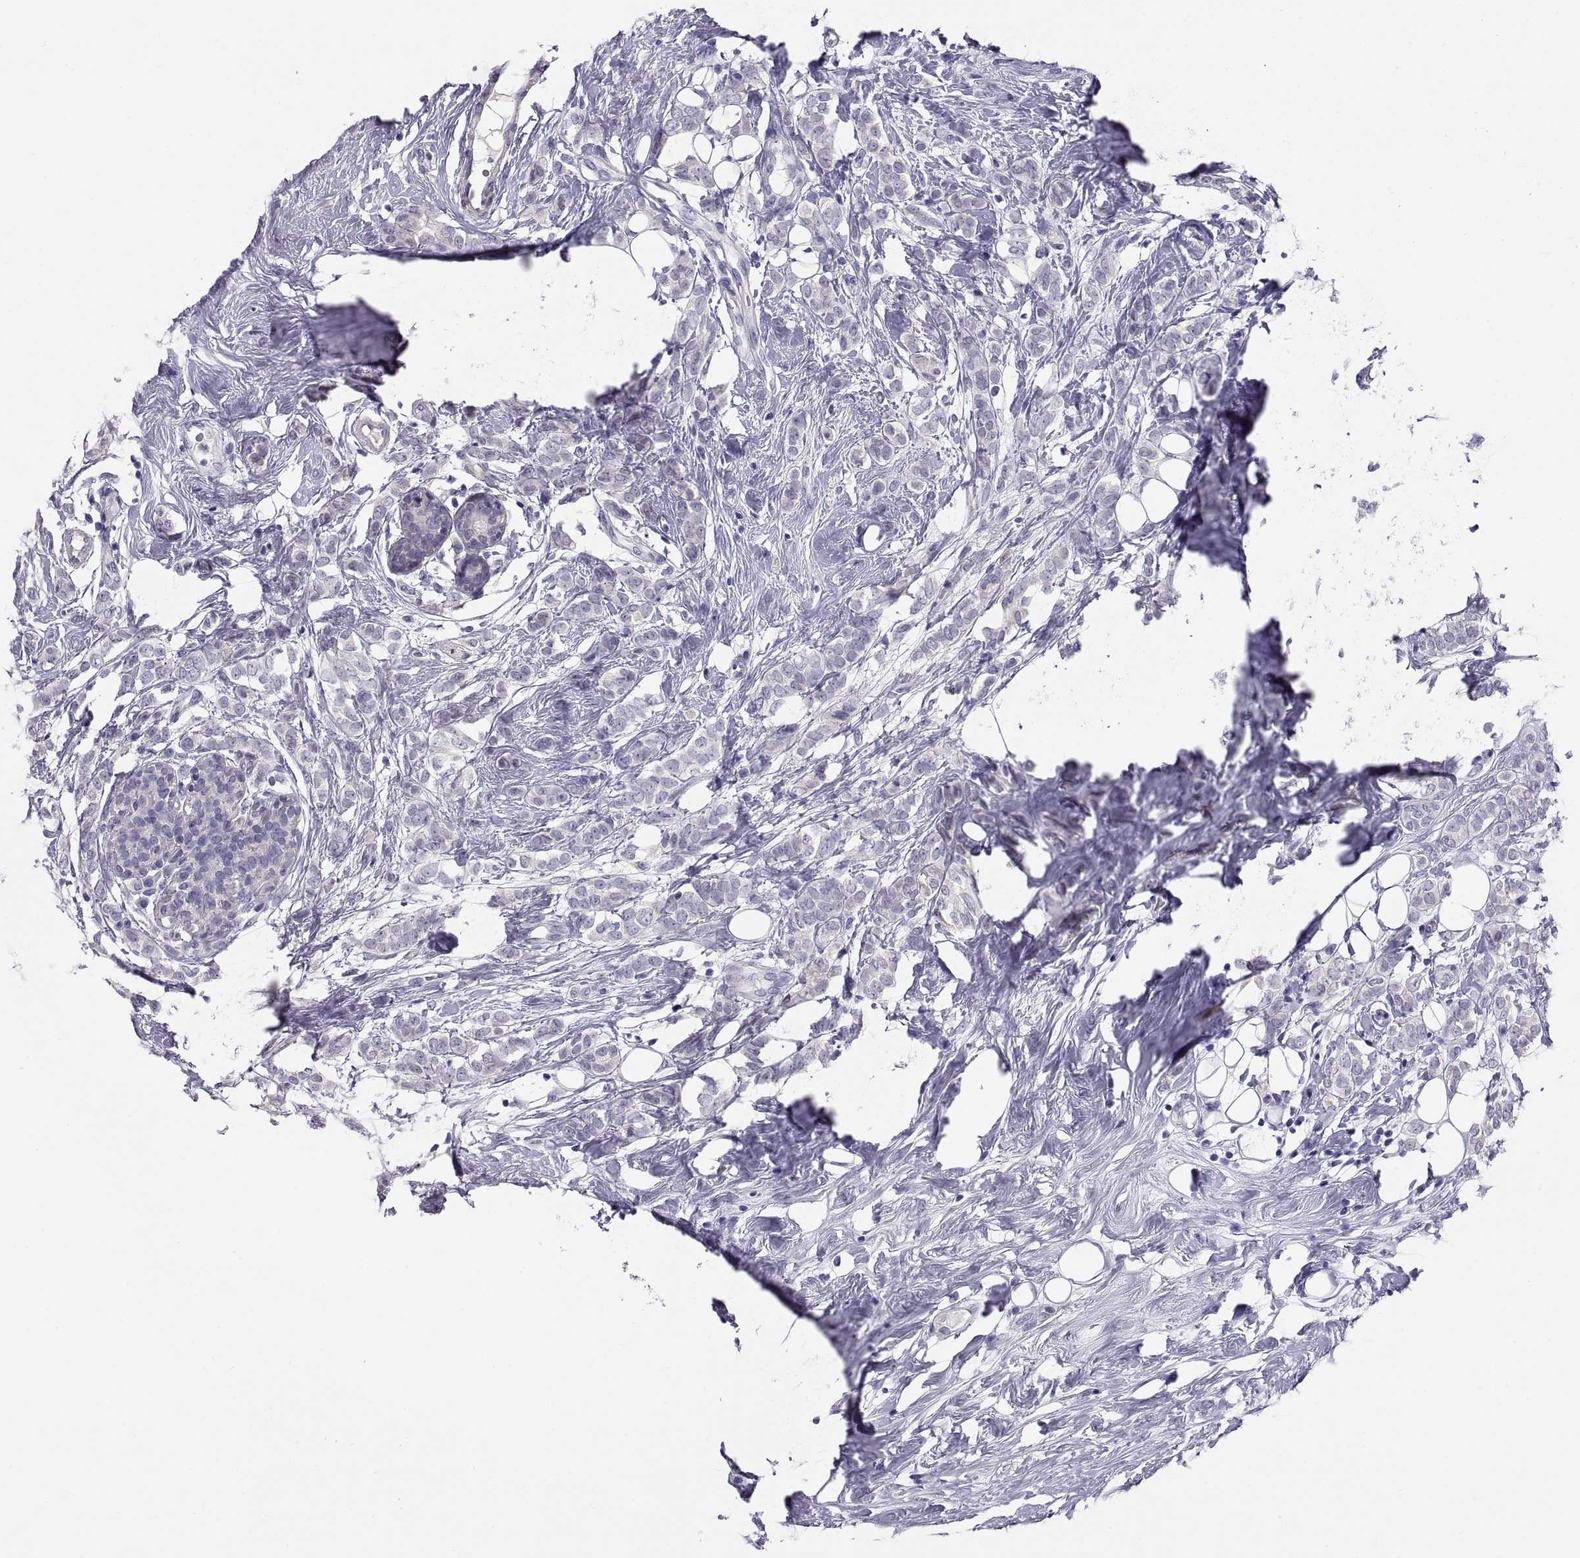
{"staining": {"intensity": "negative", "quantity": "none", "location": "none"}, "tissue": "breast cancer", "cell_type": "Tumor cells", "image_type": "cancer", "snomed": [{"axis": "morphology", "description": "Lobular carcinoma"}, {"axis": "topography", "description": "Breast"}], "caption": "Photomicrograph shows no significant protein positivity in tumor cells of breast cancer (lobular carcinoma). The staining was performed using DAB (3,3'-diaminobenzidine) to visualize the protein expression in brown, while the nuclei were stained in blue with hematoxylin (Magnification: 20x).", "gene": "STRC", "patient": {"sex": "female", "age": 49}}